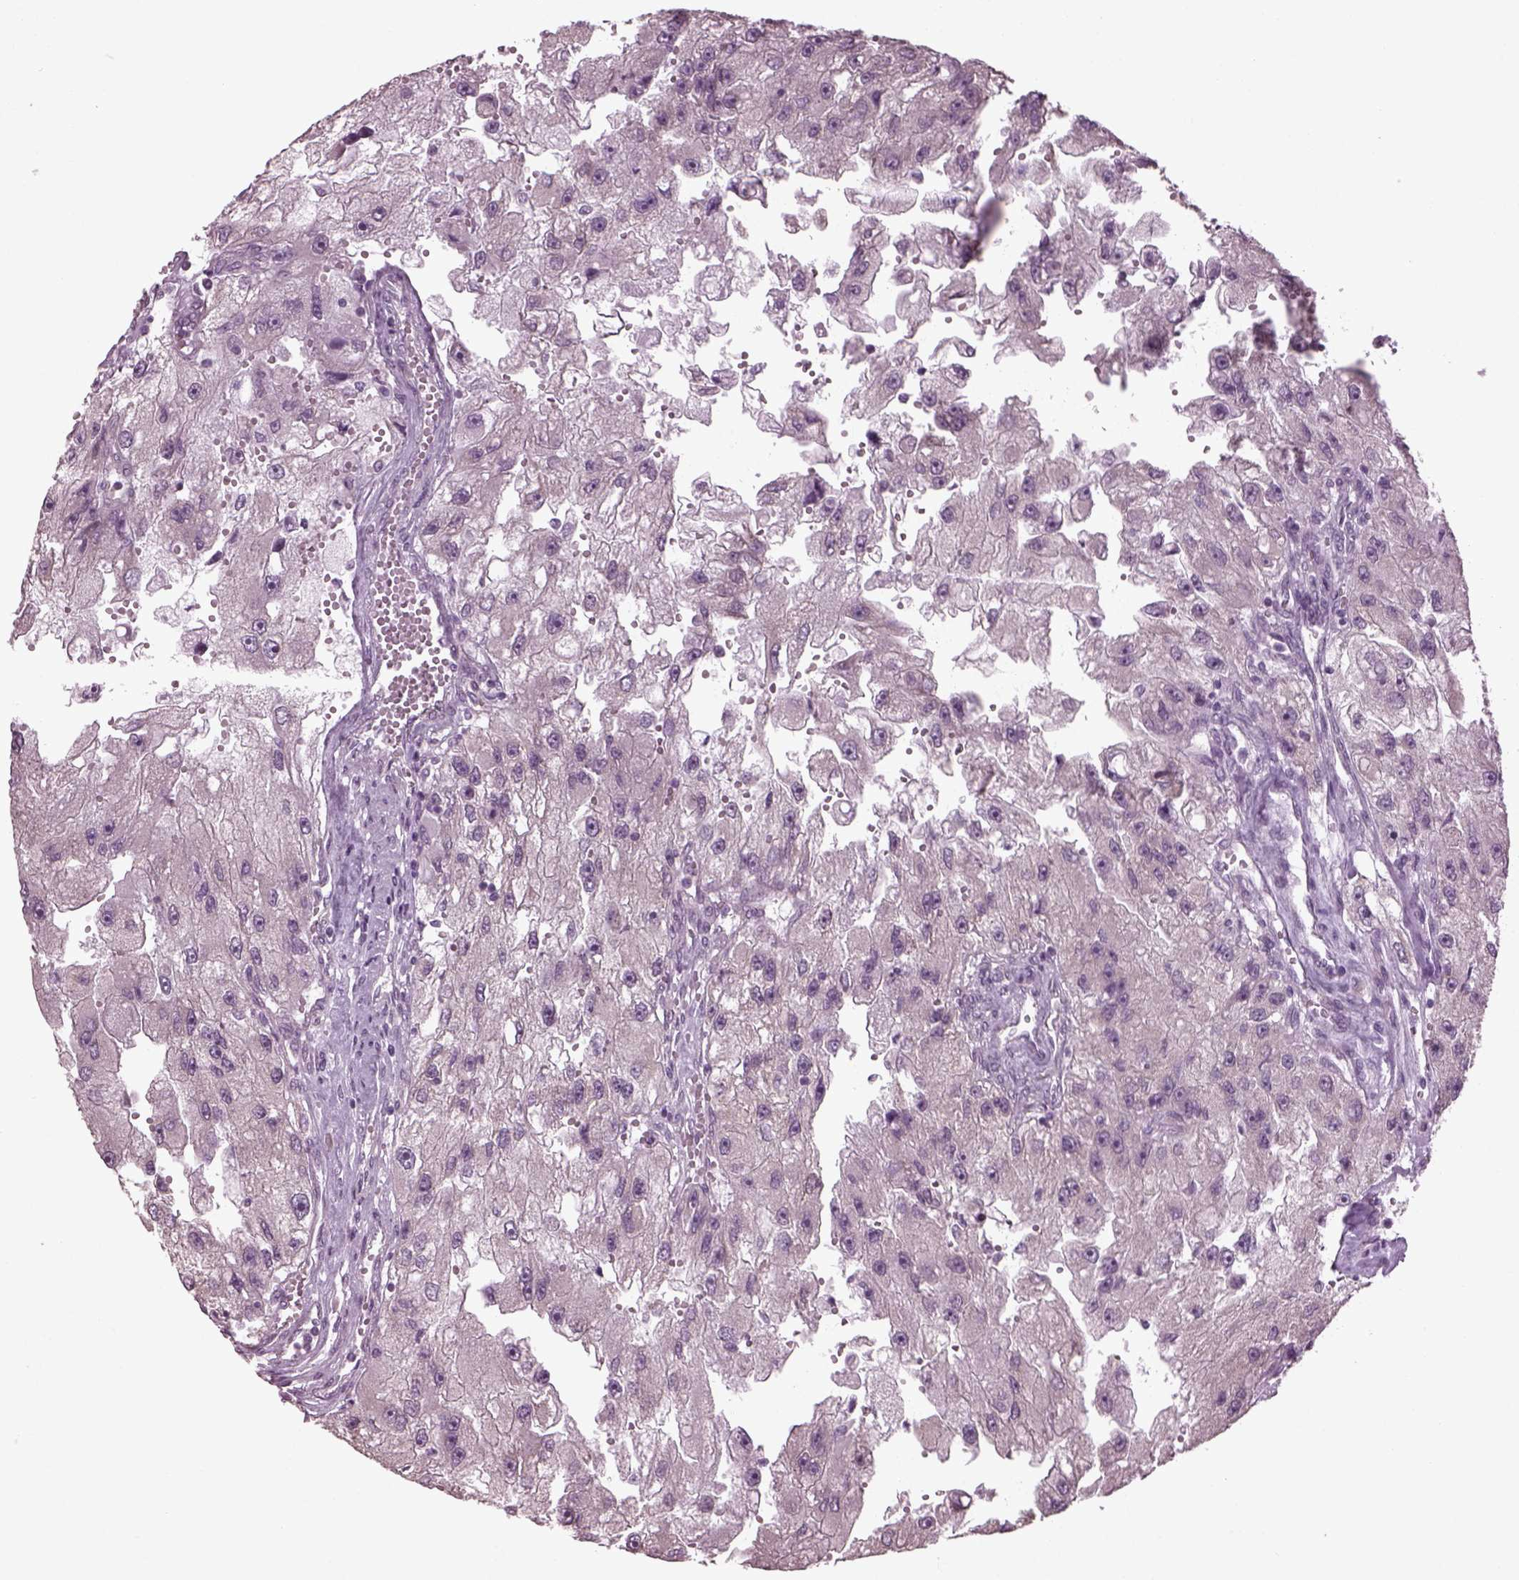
{"staining": {"intensity": "negative", "quantity": "none", "location": "none"}, "tissue": "renal cancer", "cell_type": "Tumor cells", "image_type": "cancer", "snomed": [{"axis": "morphology", "description": "Adenocarcinoma, NOS"}, {"axis": "topography", "description": "Kidney"}], "caption": "The micrograph demonstrates no significant staining in tumor cells of renal adenocarcinoma. (DAB IHC with hematoxylin counter stain).", "gene": "CABP5", "patient": {"sex": "male", "age": 63}}